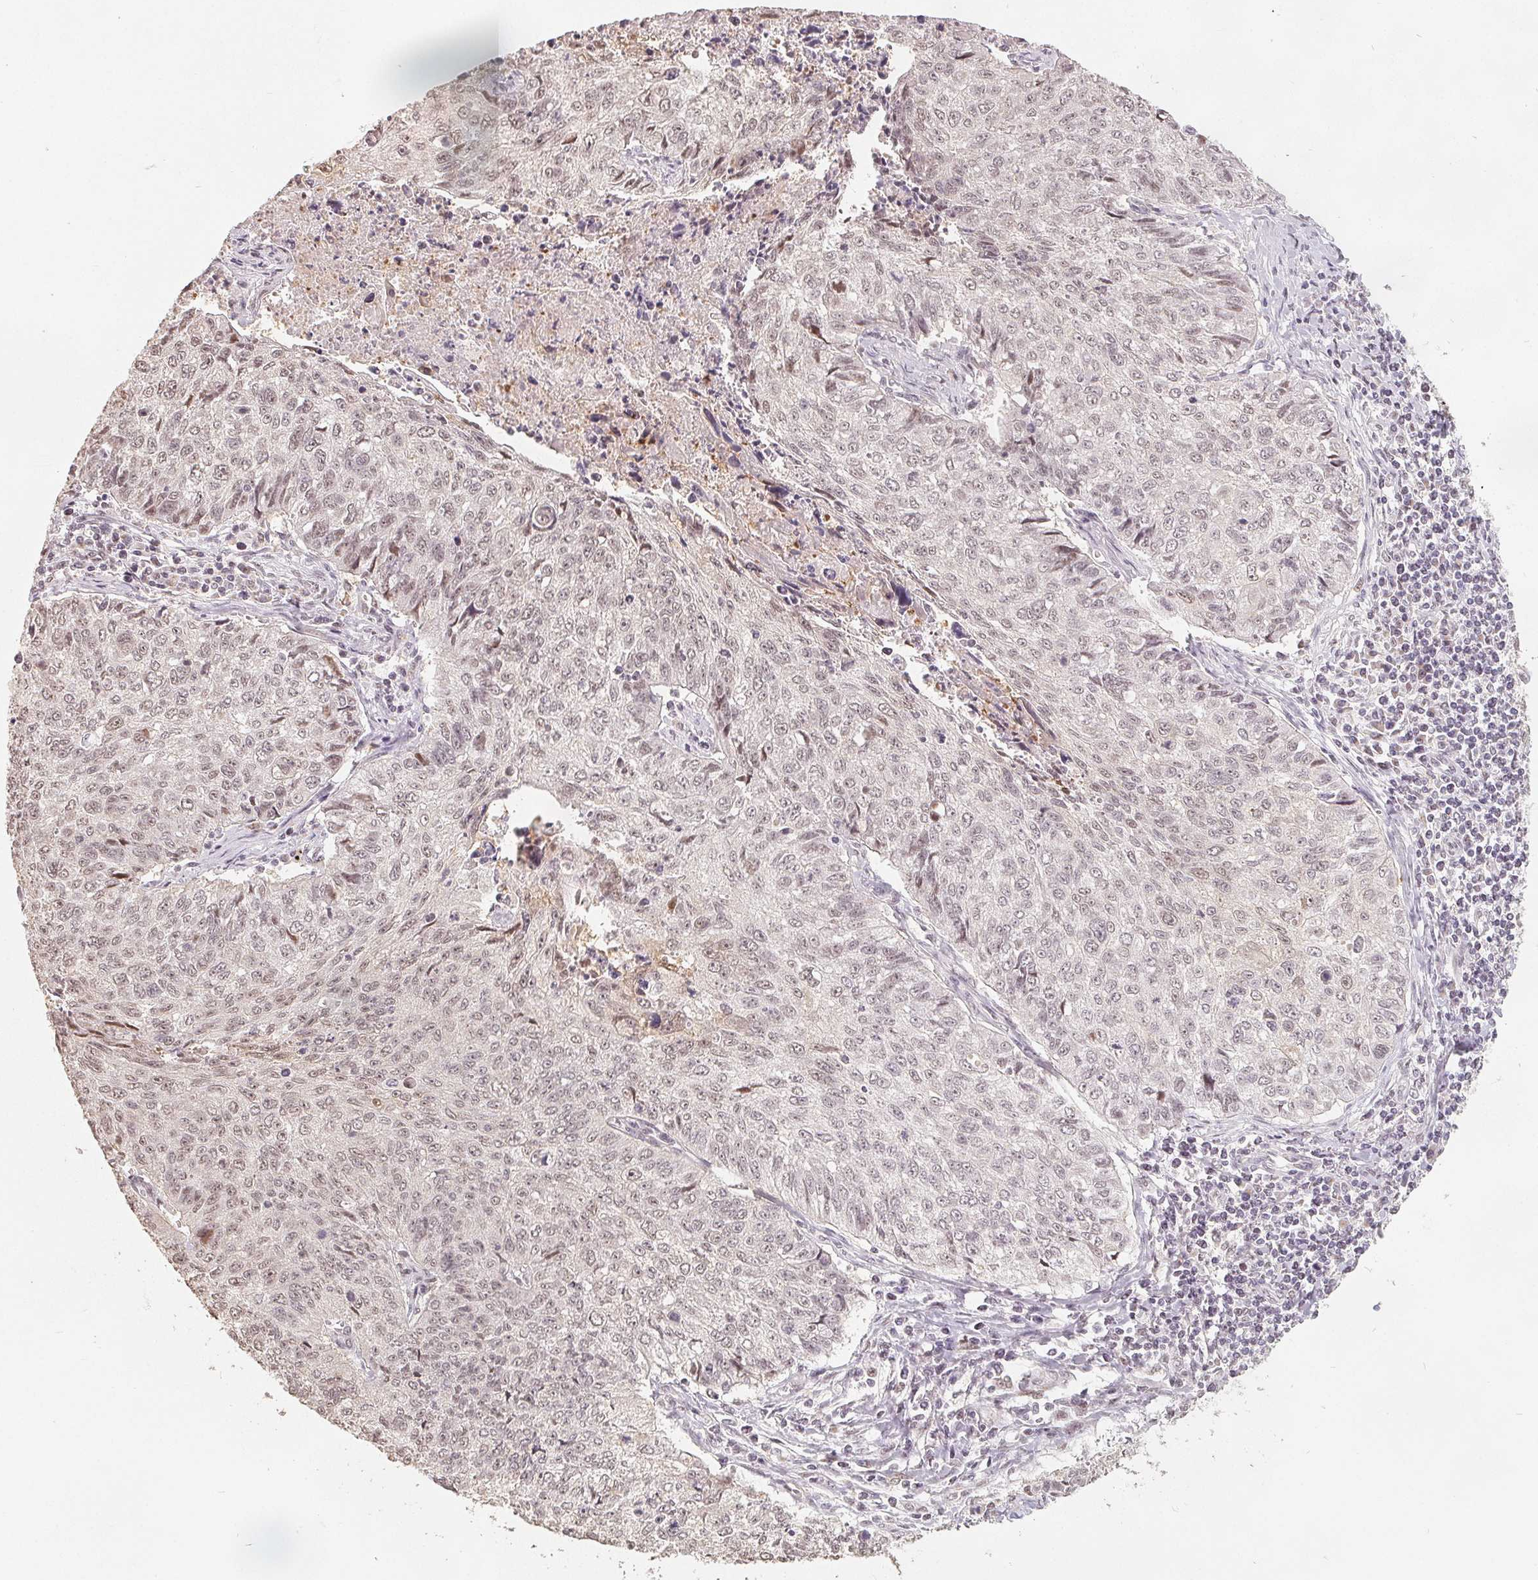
{"staining": {"intensity": "weak", "quantity": "<25%", "location": "nuclear"}, "tissue": "lung cancer", "cell_type": "Tumor cells", "image_type": "cancer", "snomed": [{"axis": "morphology", "description": "Normal morphology"}, {"axis": "morphology", "description": "Aneuploidy"}, {"axis": "morphology", "description": "Squamous cell carcinoma, NOS"}, {"axis": "topography", "description": "Lymph node"}, {"axis": "topography", "description": "Lung"}], "caption": "This is a photomicrograph of immunohistochemistry staining of lung squamous cell carcinoma, which shows no positivity in tumor cells. (Stains: DAB IHC with hematoxylin counter stain, Microscopy: brightfield microscopy at high magnification).", "gene": "CCDC138", "patient": {"sex": "female", "age": 76}}